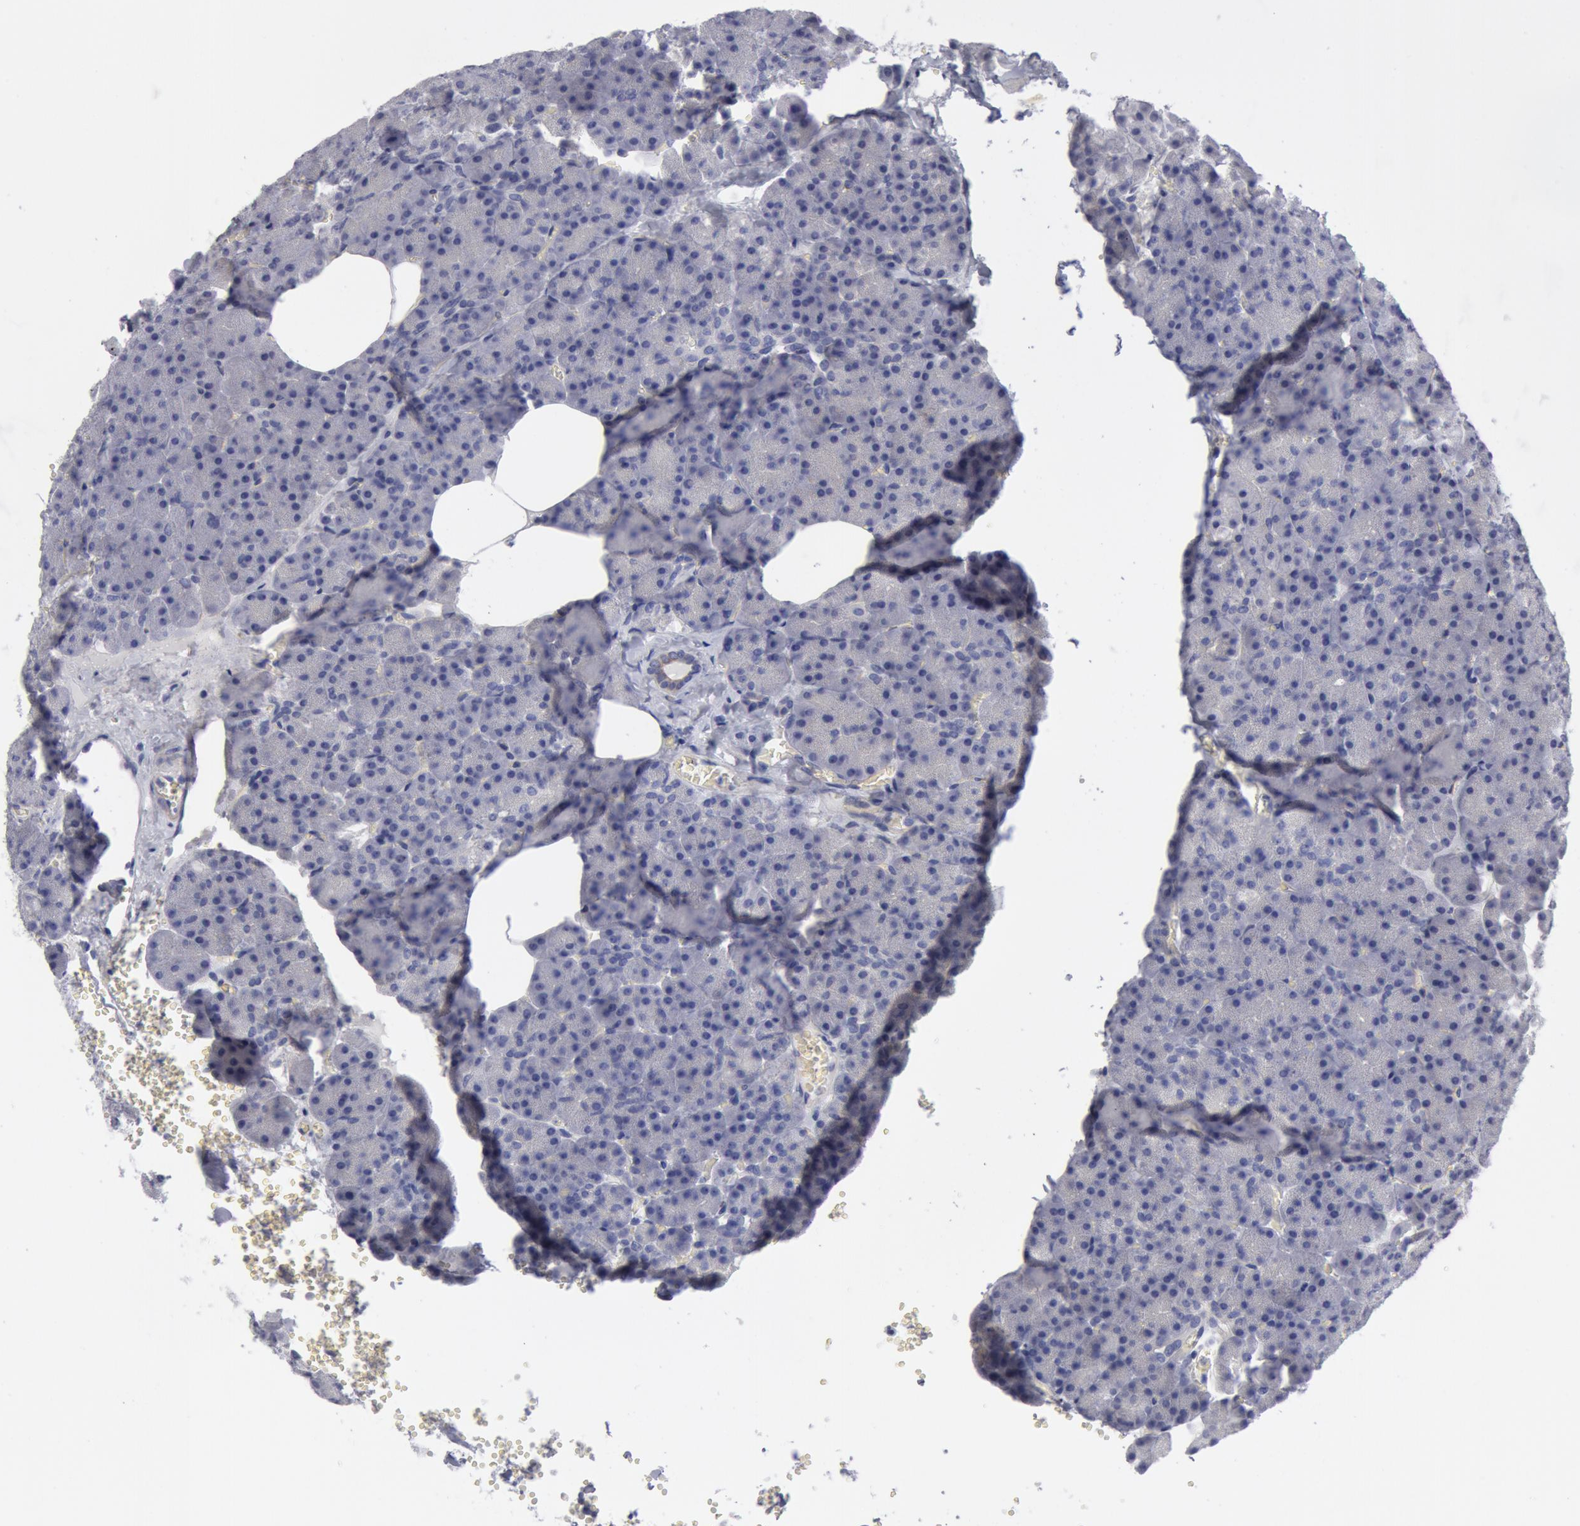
{"staining": {"intensity": "negative", "quantity": "none", "location": "none"}, "tissue": "pancreas", "cell_type": "Exocrine glandular cells", "image_type": "normal", "snomed": [{"axis": "morphology", "description": "Normal tissue, NOS"}, {"axis": "topography", "description": "Pancreas"}], "caption": "This photomicrograph is of normal pancreas stained with immunohistochemistry (IHC) to label a protein in brown with the nuclei are counter-stained blue. There is no expression in exocrine glandular cells. (DAB (3,3'-diaminobenzidine) IHC, high magnification).", "gene": "SMC1B", "patient": {"sex": "female", "age": 35}}